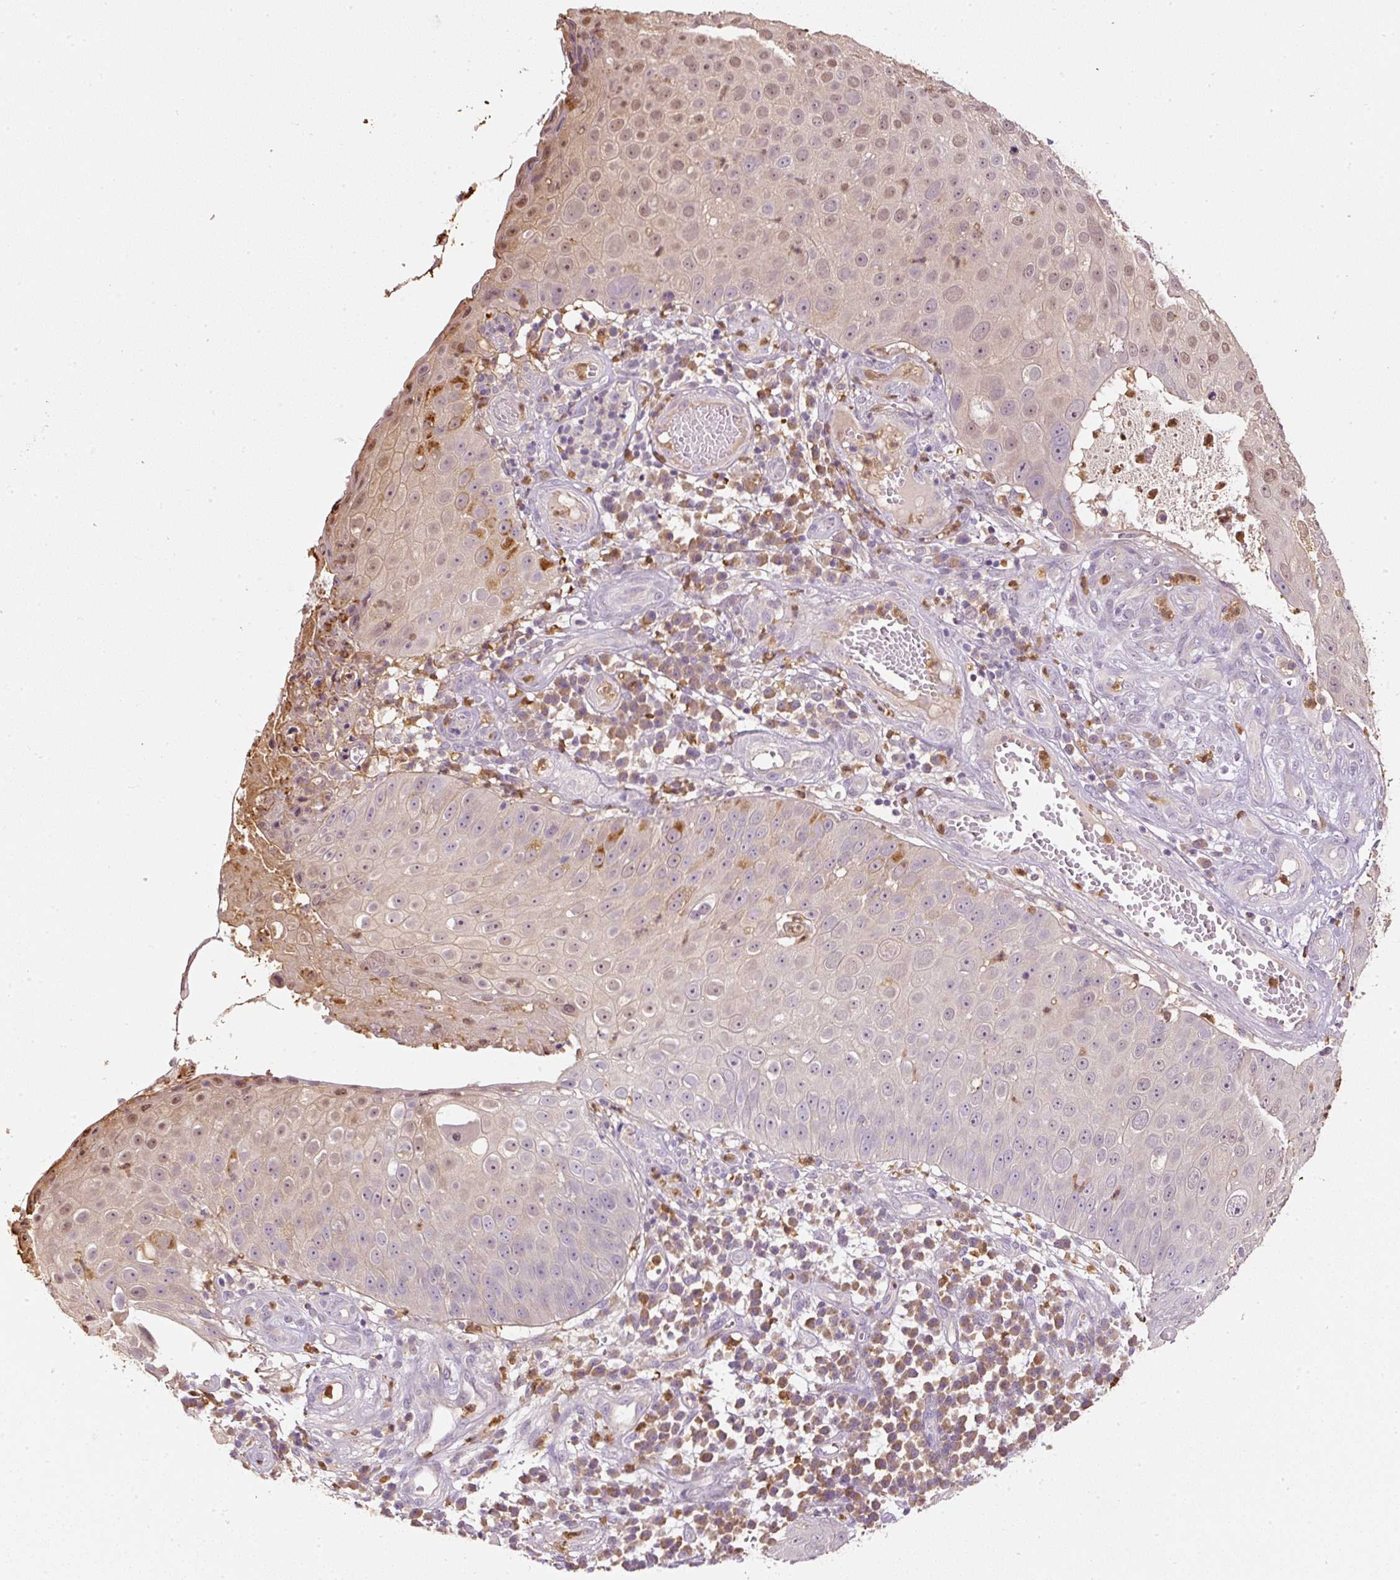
{"staining": {"intensity": "weak", "quantity": "25%-75%", "location": "nuclear"}, "tissue": "skin cancer", "cell_type": "Tumor cells", "image_type": "cancer", "snomed": [{"axis": "morphology", "description": "Squamous cell carcinoma, NOS"}, {"axis": "topography", "description": "Skin"}], "caption": "Immunohistochemistry staining of skin squamous cell carcinoma, which demonstrates low levels of weak nuclear staining in approximately 25%-75% of tumor cells indicating weak nuclear protein positivity. The staining was performed using DAB (brown) for protein detection and nuclei were counterstained in hematoxylin (blue).", "gene": "CTTNBP2", "patient": {"sex": "male", "age": 71}}